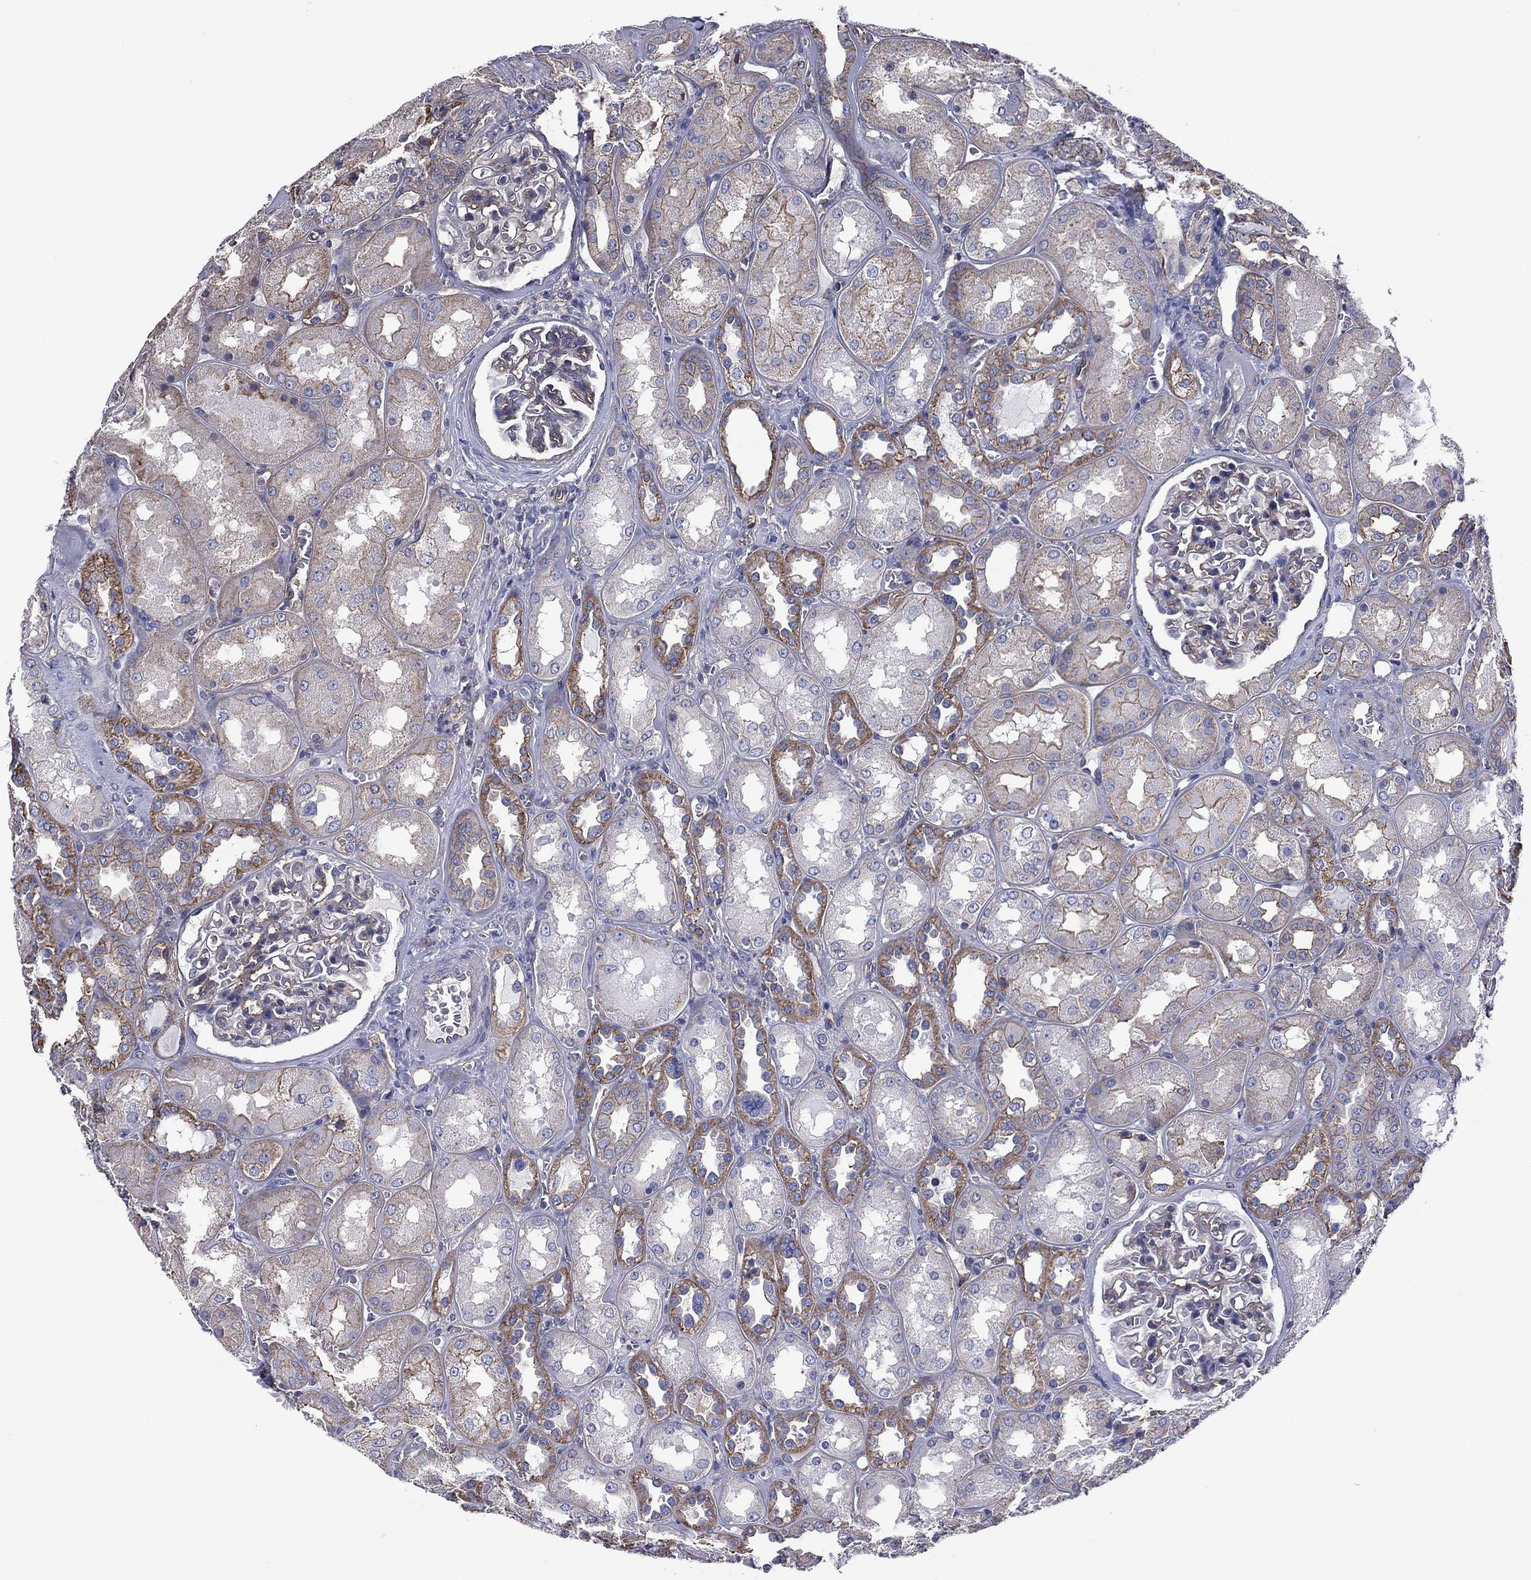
{"staining": {"intensity": "negative", "quantity": "none", "location": "none"}, "tissue": "kidney", "cell_type": "Cells in glomeruli", "image_type": "normal", "snomed": [{"axis": "morphology", "description": "Normal tissue, NOS"}, {"axis": "topography", "description": "Kidney"}], "caption": "This photomicrograph is of unremarkable kidney stained with immunohistochemistry to label a protein in brown with the nuclei are counter-stained blue. There is no staining in cells in glomeruli. The staining was performed using DAB to visualize the protein expression in brown, while the nuclei were stained in blue with hematoxylin (Magnification: 20x).", "gene": "TCHH", "patient": {"sex": "male", "age": 73}}